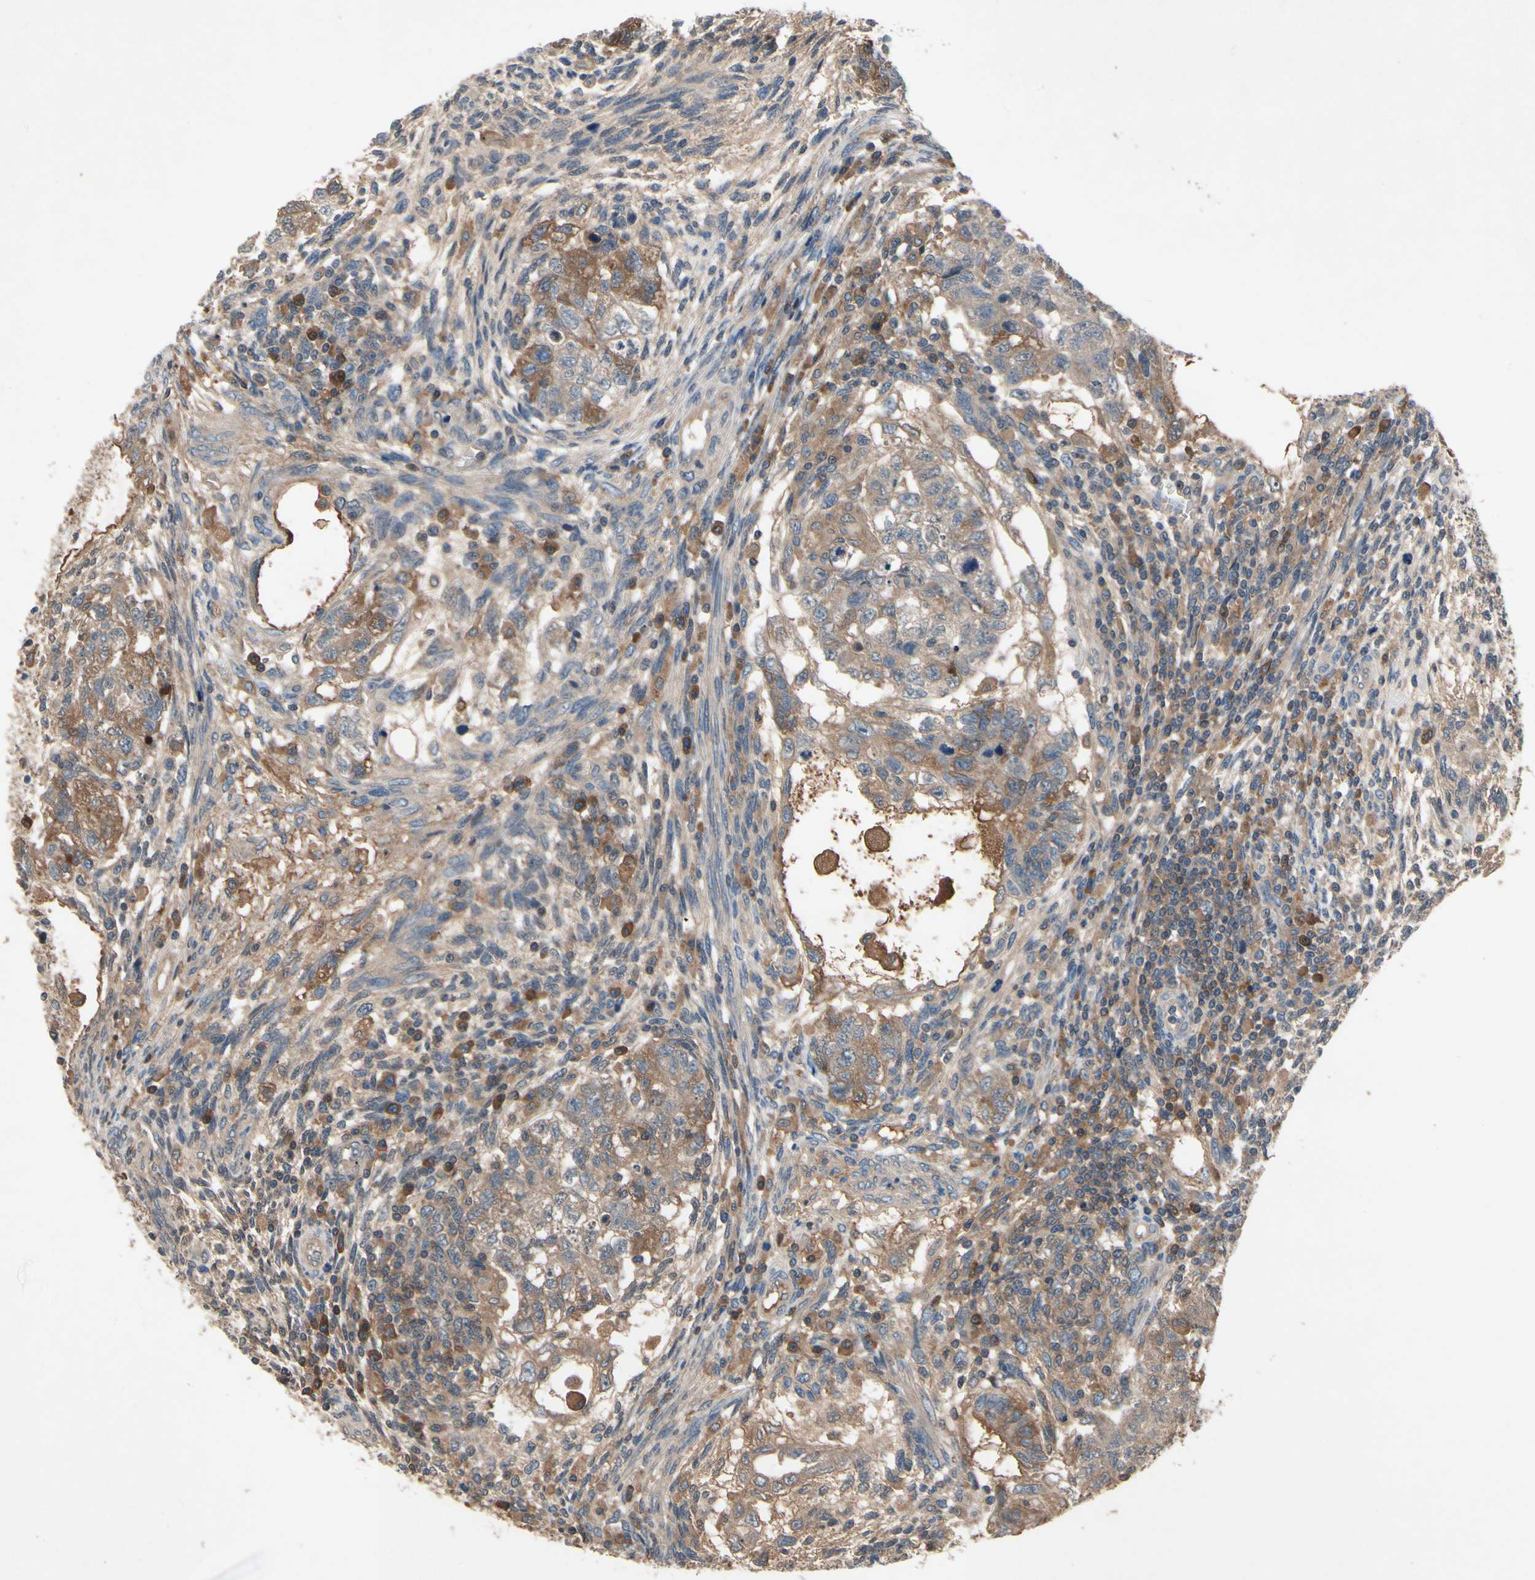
{"staining": {"intensity": "weak", "quantity": ">75%", "location": "cytoplasmic/membranous"}, "tissue": "testis cancer", "cell_type": "Tumor cells", "image_type": "cancer", "snomed": [{"axis": "morphology", "description": "Normal tissue, NOS"}, {"axis": "morphology", "description": "Carcinoma, Embryonal, NOS"}, {"axis": "topography", "description": "Testis"}], "caption": "Immunohistochemistry image of embryonal carcinoma (testis) stained for a protein (brown), which displays low levels of weak cytoplasmic/membranous expression in about >75% of tumor cells.", "gene": "IL1RL1", "patient": {"sex": "male", "age": 36}}